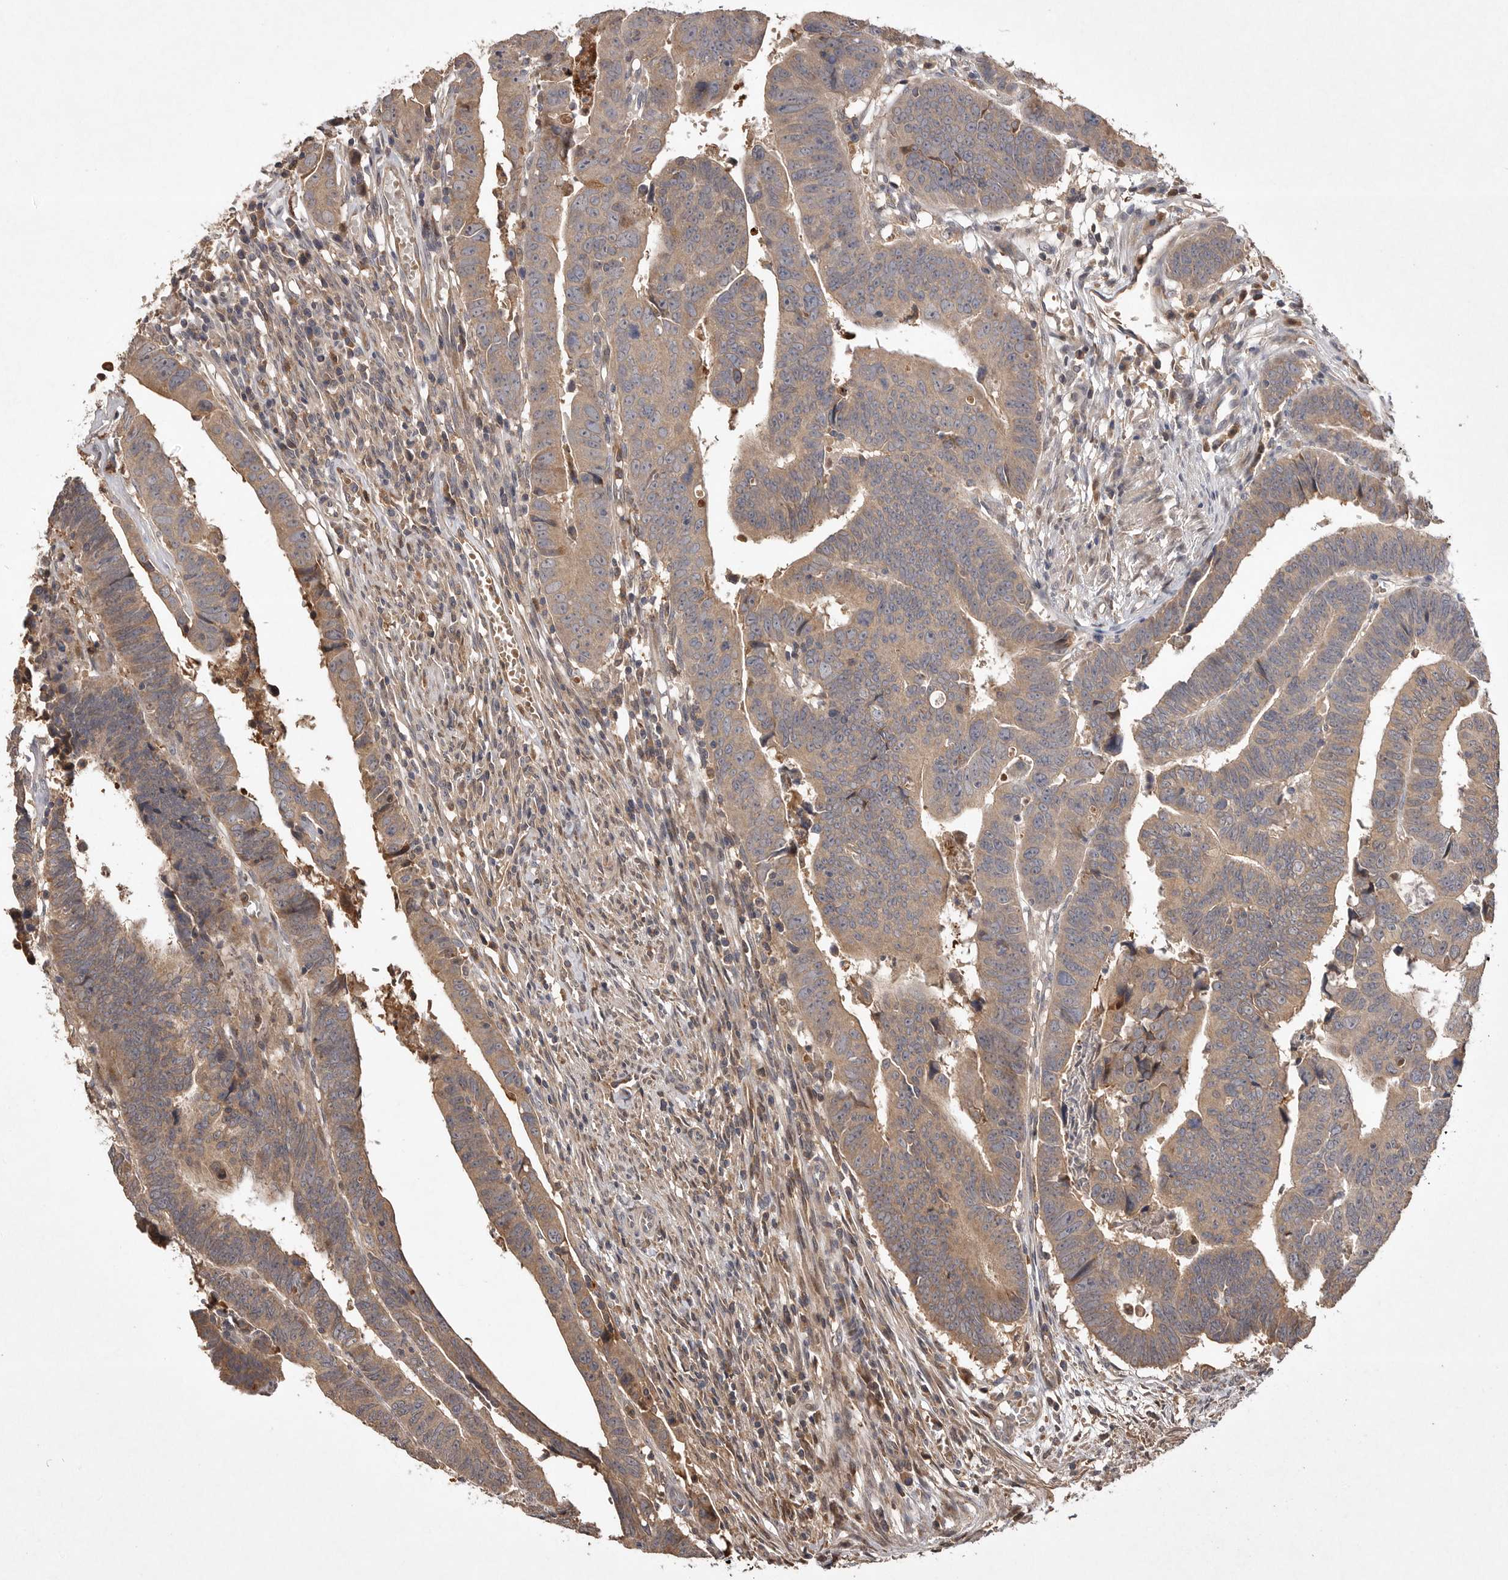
{"staining": {"intensity": "moderate", "quantity": ">75%", "location": "cytoplasmic/membranous"}, "tissue": "colorectal cancer", "cell_type": "Tumor cells", "image_type": "cancer", "snomed": [{"axis": "morphology", "description": "Adenocarcinoma, NOS"}, {"axis": "topography", "description": "Rectum"}], "caption": "A high-resolution histopathology image shows immunohistochemistry (IHC) staining of colorectal adenocarcinoma, which displays moderate cytoplasmic/membranous staining in about >75% of tumor cells.", "gene": "VN1R4", "patient": {"sex": "female", "age": 65}}